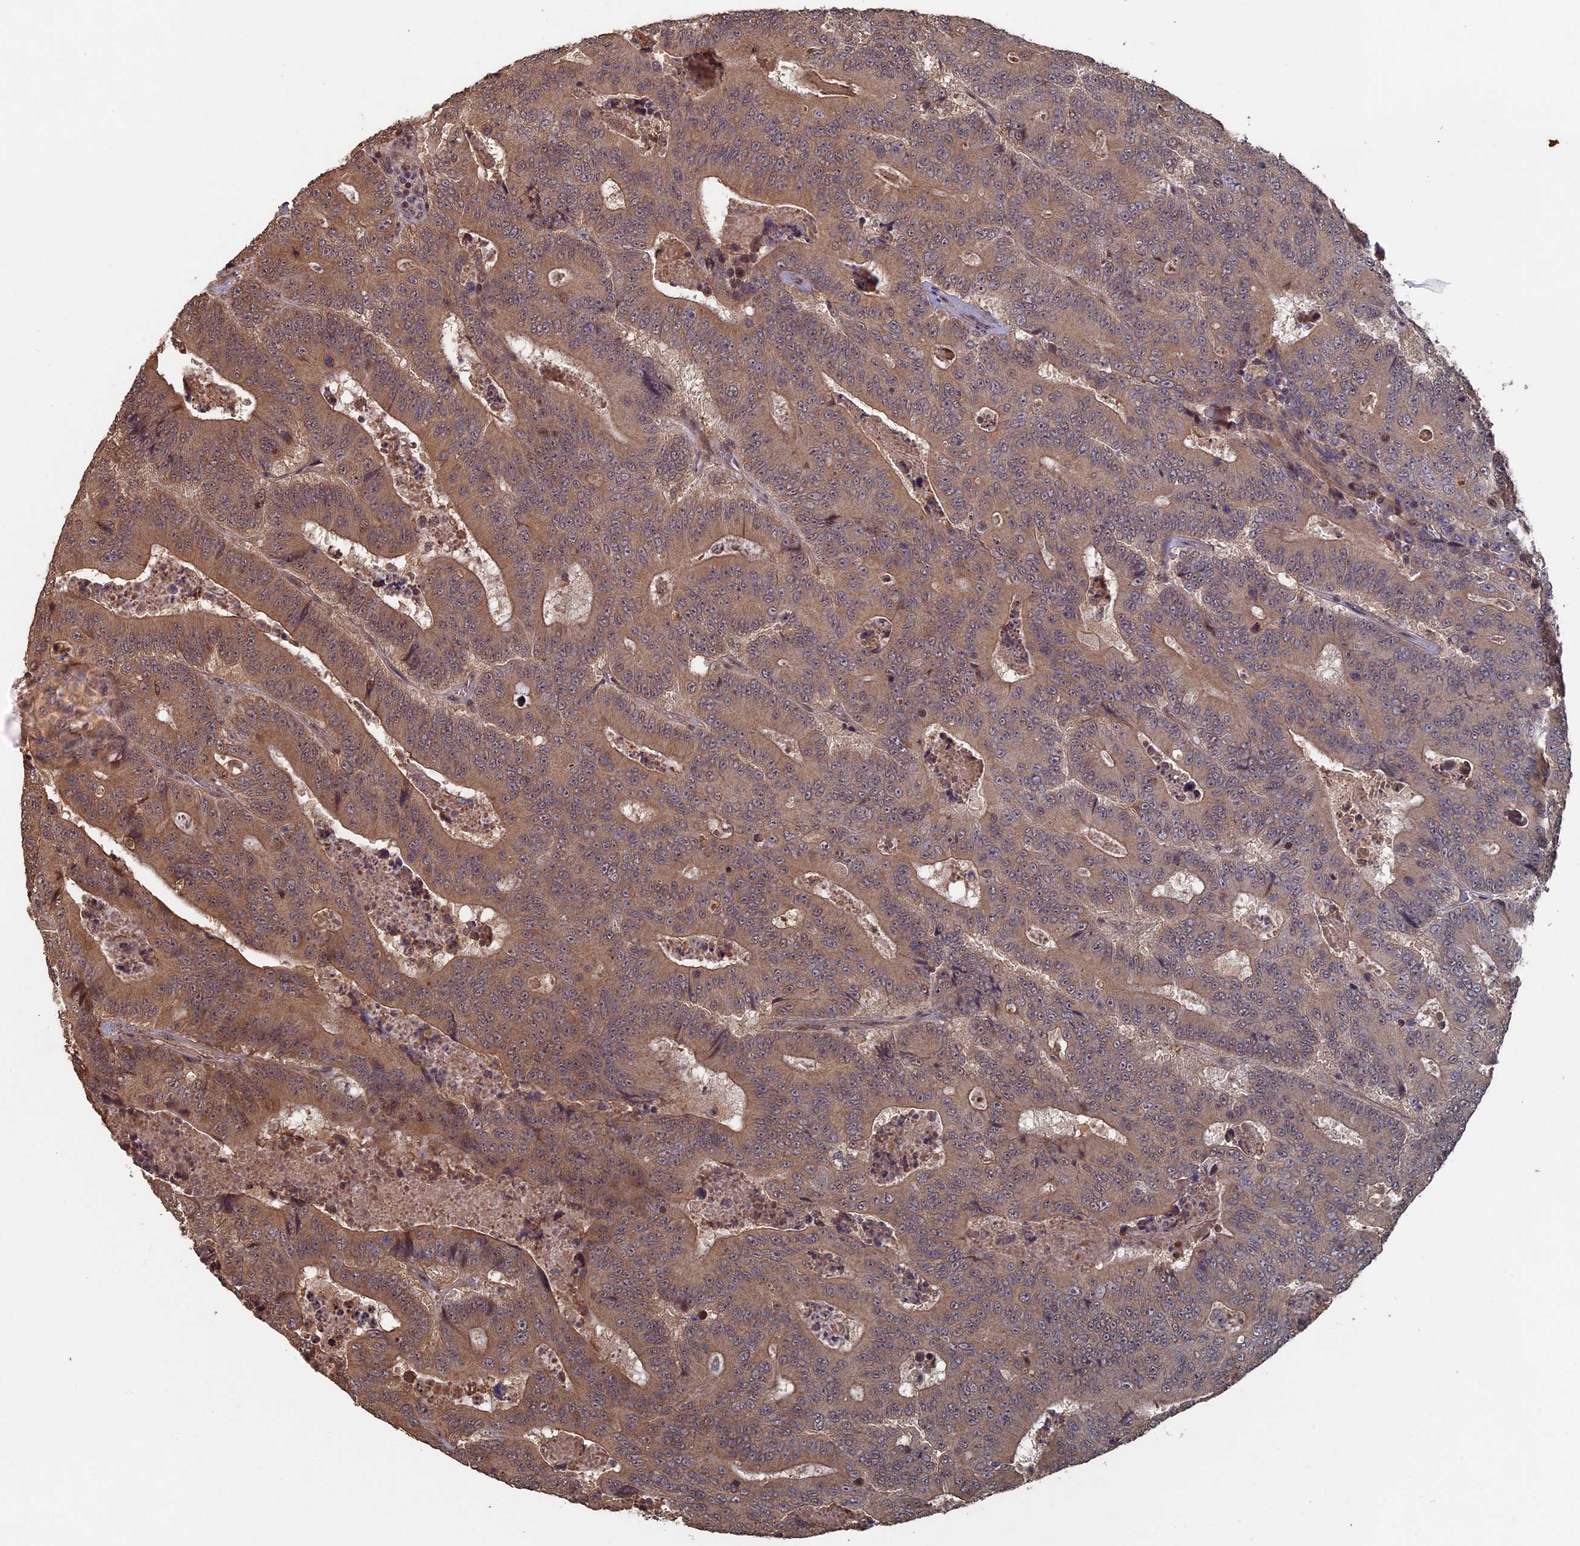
{"staining": {"intensity": "moderate", "quantity": ">75%", "location": "cytoplasmic/membranous"}, "tissue": "colorectal cancer", "cell_type": "Tumor cells", "image_type": "cancer", "snomed": [{"axis": "morphology", "description": "Adenocarcinoma, NOS"}, {"axis": "topography", "description": "Colon"}], "caption": "A brown stain shows moderate cytoplasmic/membranous expression of a protein in adenocarcinoma (colorectal) tumor cells.", "gene": "KIAA1328", "patient": {"sex": "male", "age": 83}}